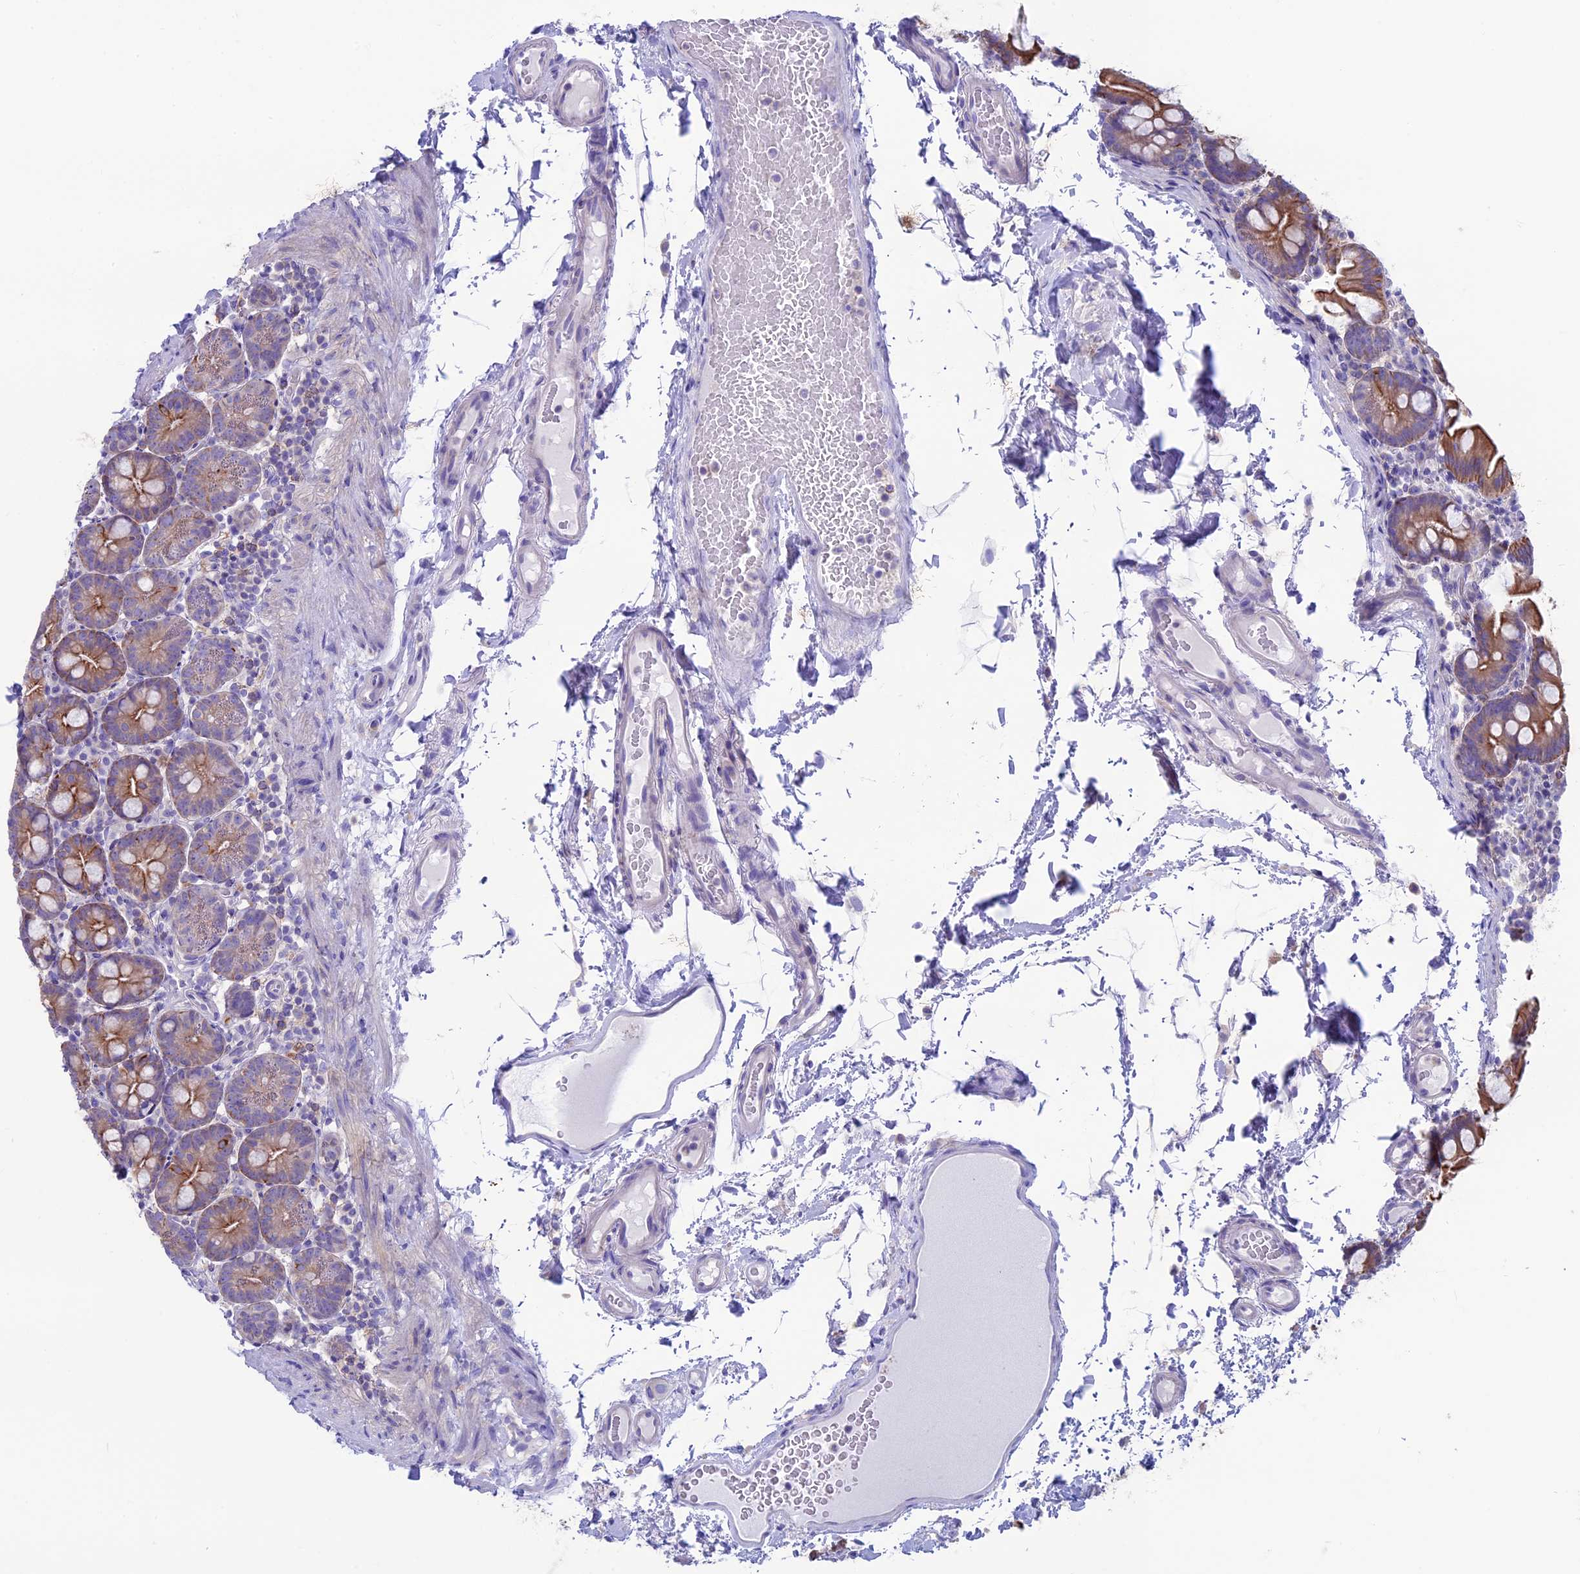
{"staining": {"intensity": "strong", "quantity": ">75%", "location": "cytoplasmic/membranous"}, "tissue": "small intestine", "cell_type": "Glandular cells", "image_type": "normal", "snomed": [{"axis": "morphology", "description": "Normal tissue, NOS"}, {"axis": "topography", "description": "Small intestine"}], "caption": "Brown immunohistochemical staining in normal small intestine exhibits strong cytoplasmic/membranous positivity in about >75% of glandular cells. (Stains: DAB (3,3'-diaminobenzidine) in brown, nuclei in blue, Microscopy: brightfield microscopy at high magnification).", "gene": "CDAN1", "patient": {"sex": "female", "age": 68}}